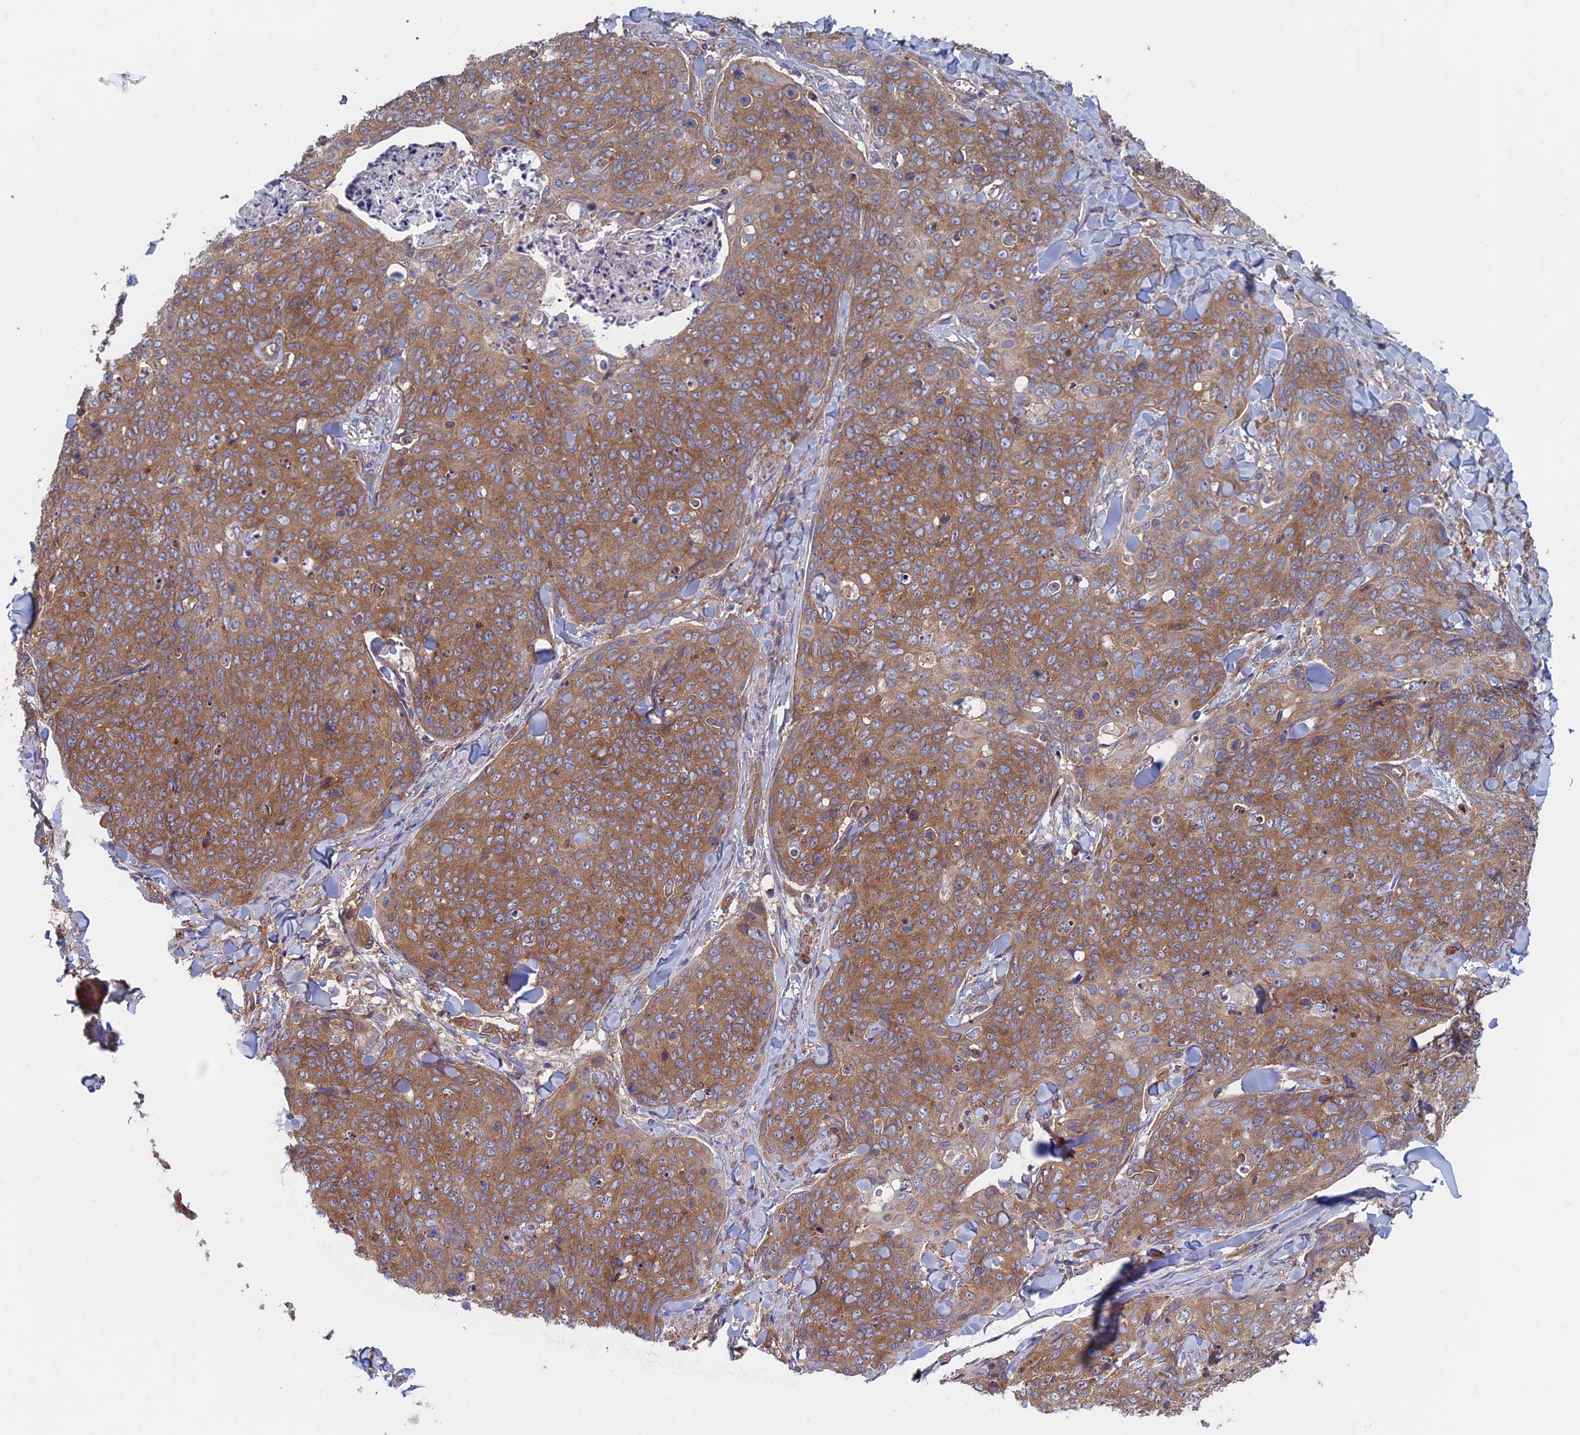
{"staining": {"intensity": "moderate", "quantity": ">75%", "location": "cytoplasmic/membranous"}, "tissue": "skin cancer", "cell_type": "Tumor cells", "image_type": "cancer", "snomed": [{"axis": "morphology", "description": "Squamous cell carcinoma, NOS"}, {"axis": "topography", "description": "Skin"}, {"axis": "topography", "description": "Vulva"}], "caption": "Tumor cells demonstrate moderate cytoplasmic/membranous staining in about >75% of cells in skin cancer. Using DAB (3,3'-diaminobenzidine) (brown) and hematoxylin (blue) stains, captured at high magnification using brightfield microscopy.", "gene": "DNM1L", "patient": {"sex": "female", "age": 85}}